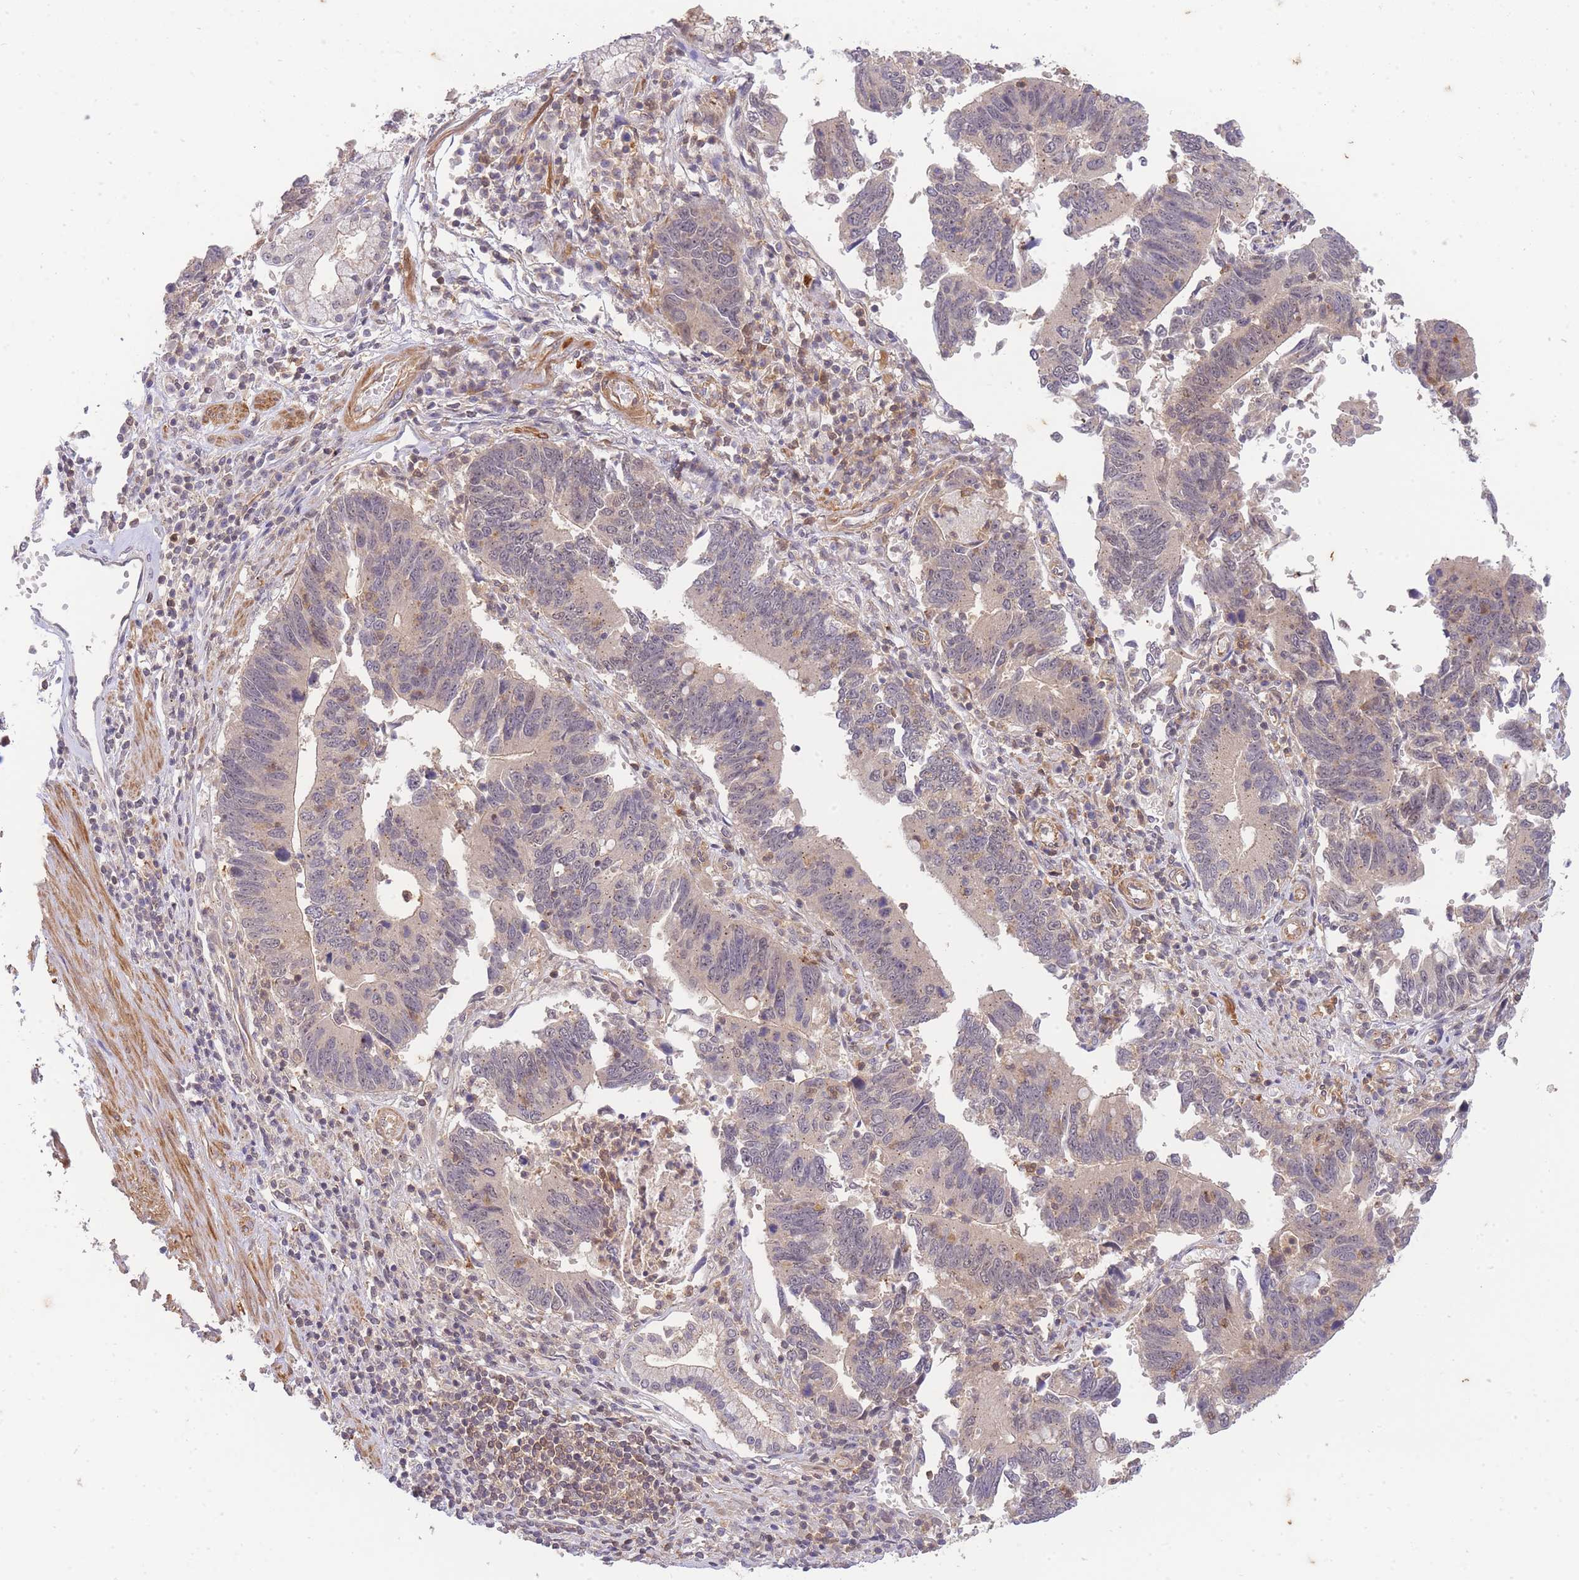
{"staining": {"intensity": "negative", "quantity": "none", "location": "none"}, "tissue": "stomach cancer", "cell_type": "Tumor cells", "image_type": "cancer", "snomed": [{"axis": "morphology", "description": "Adenocarcinoma, NOS"}, {"axis": "topography", "description": "Stomach"}], "caption": "An IHC image of stomach adenocarcinoma is shown. There is no staining in tumor cells of stomach adenocarcinoma. (DAB immunohistochemistry visualized using brightfield microscopy, high magnification).", "gene": "ST8SIA4", "patient": {"sex": "male", "age": 59}}